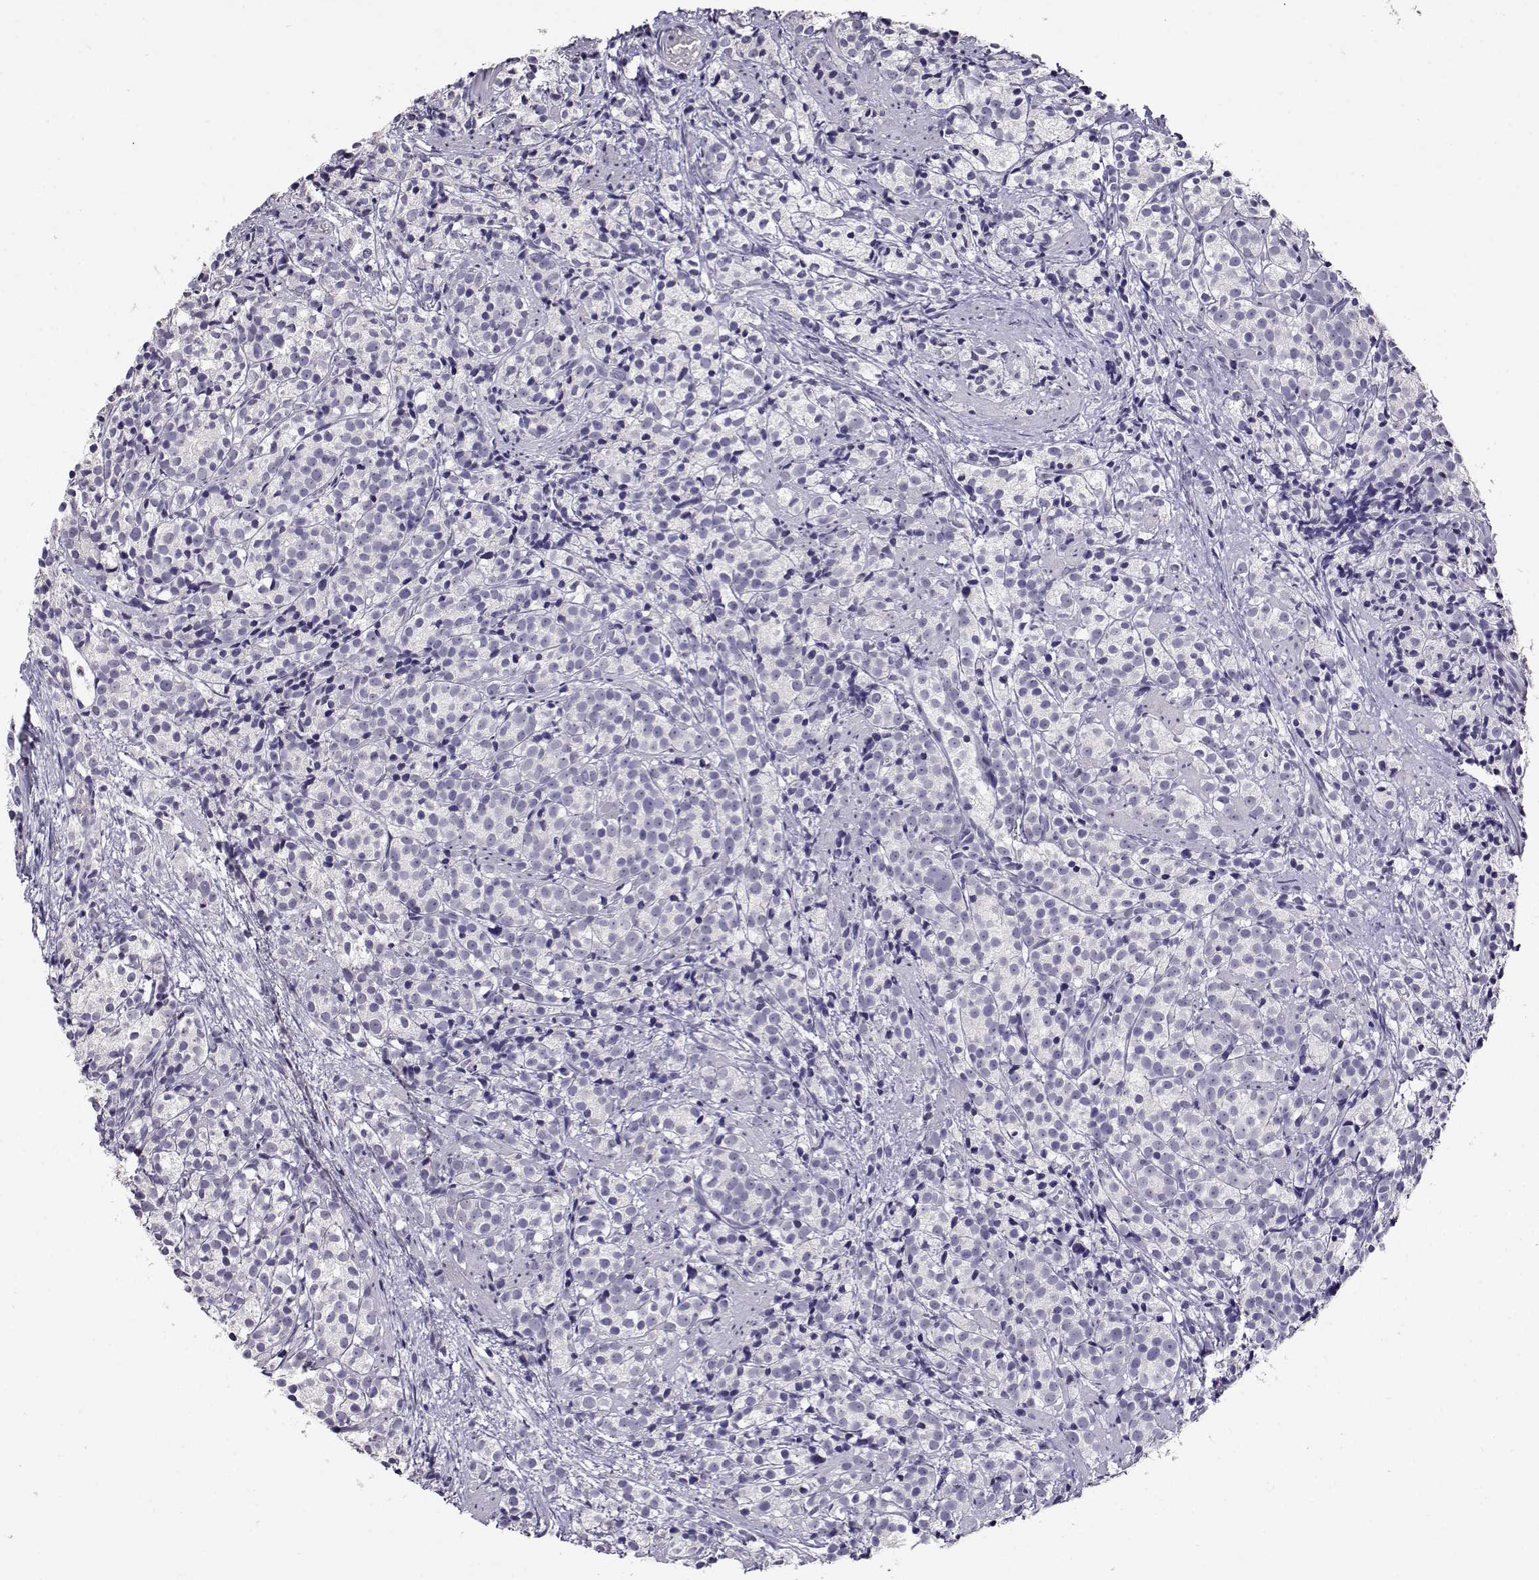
{"staining": {"intensity": "negative", "quantity": "none", "location": "none"}, "tissue": "prostate cancer", "cell_type": "Tumor cells", "image_type": "cancer", "snomed": [{"axis": "morphology", "description": "Adenocarcinoma, High grade"}, {"axis": "topography", "description": "Prostate"}], "caption": "An immunohistochemistry (IHC) photomicrograph of prostate cancer (high-grade adenocarcinoma) is shown. There is no staining in tumor cells of prostate cancer (high-grade adenocarcinoma).", "gene": "RHOXF2", "patient": {"sex": "male", "age": 53}}